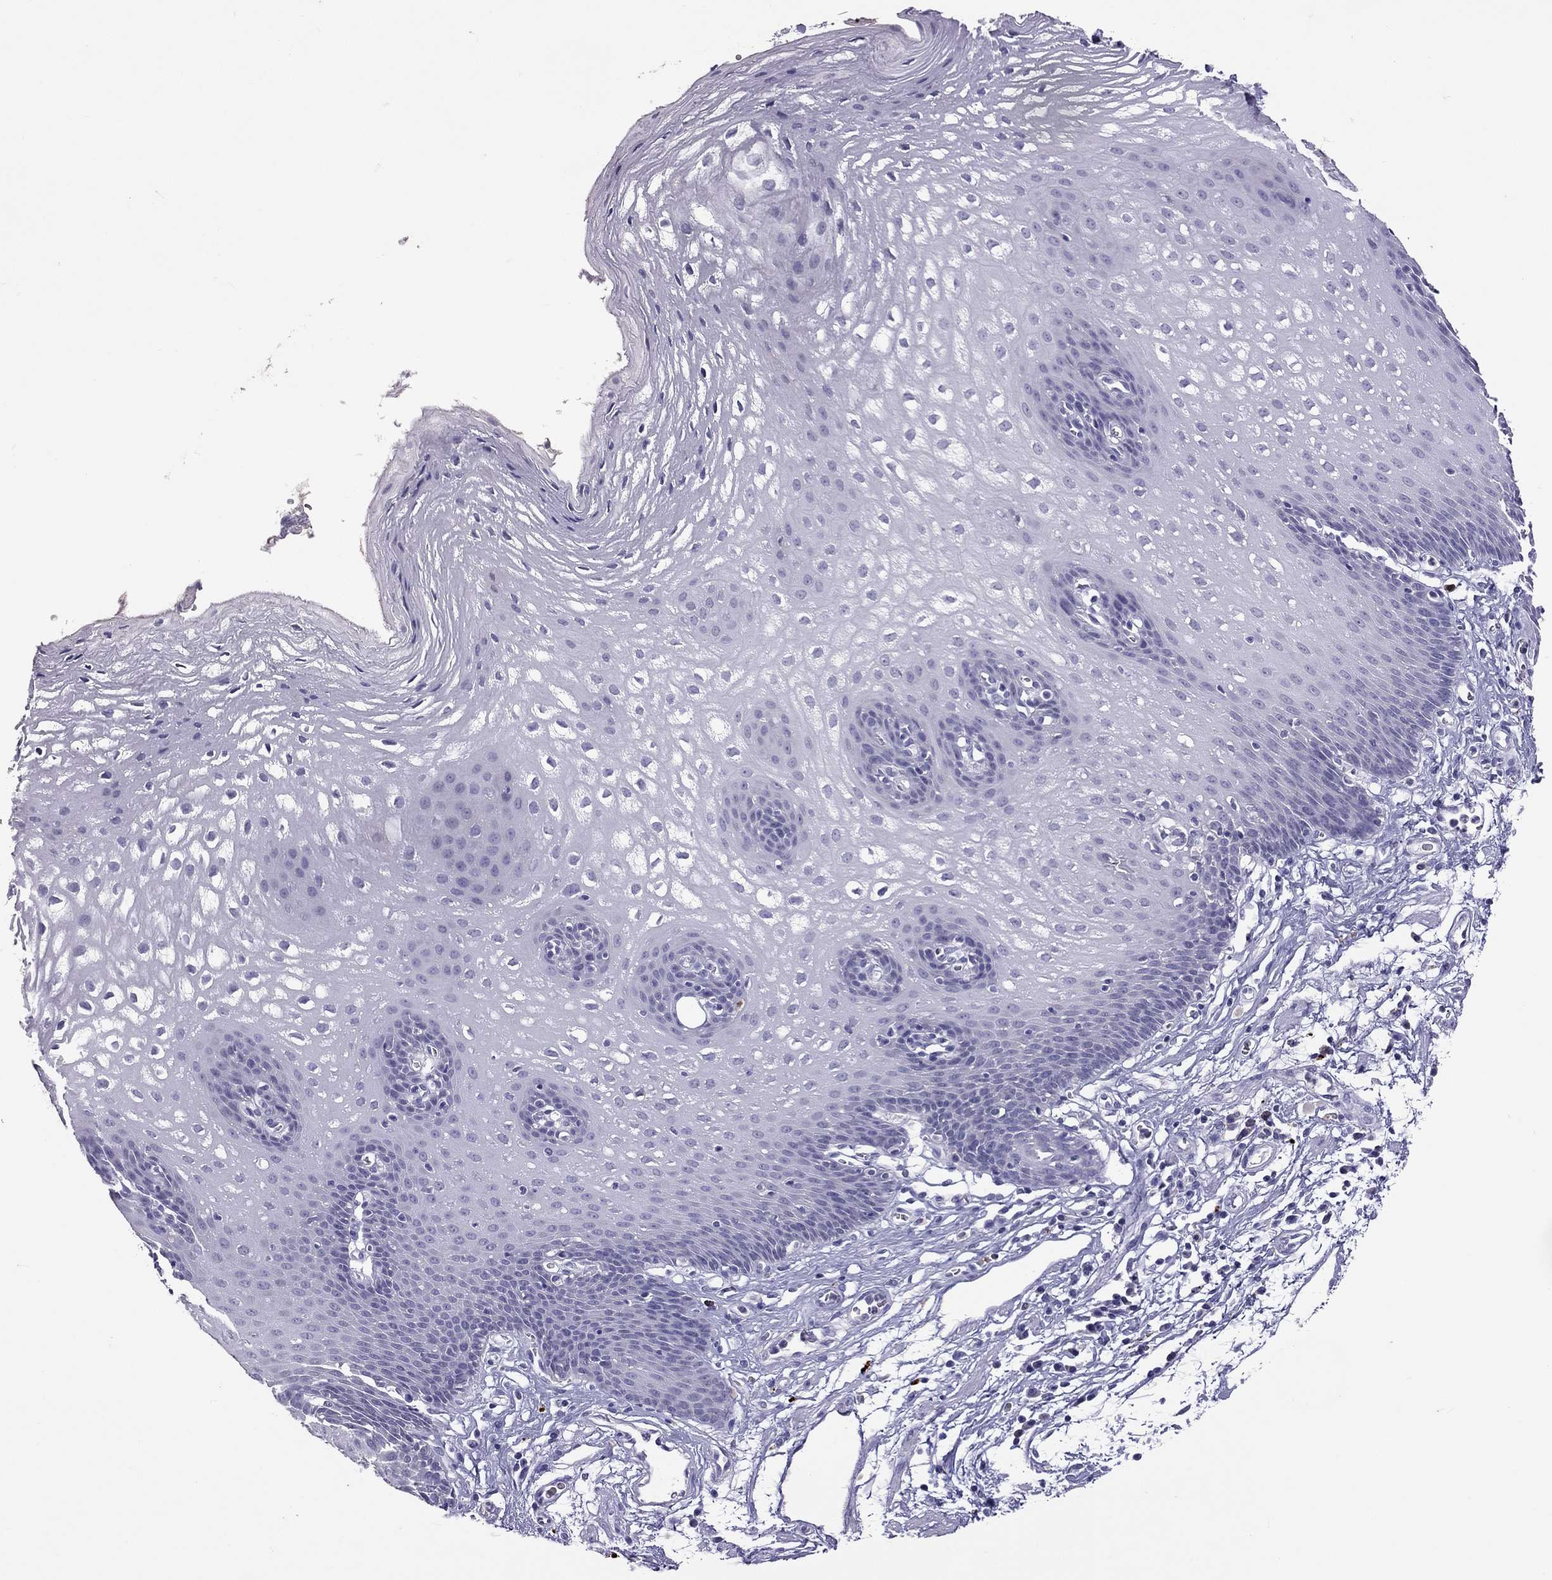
{"staining": {"intensity": "negative", "quantity": "none", "location": "none"}, "tissue": "esophagus", "cell_type": "Squamous epithelial cells", "image_type": "normal", "snomed": [{"axis": "morphology", "description": "Normal tissue, NOS"}, {"axis": "topography", "description": "Esophagus"}], "caption": "Immunohistochemistry histopathology image of normal esophagus: esophagus stained with DAB (3,3'-diaminobenzidine) demonstrates no significant protein staining in squamous epithelial cells.", "gene": "SLAMF1", "patient": {"sex": "male", "age": 72}}